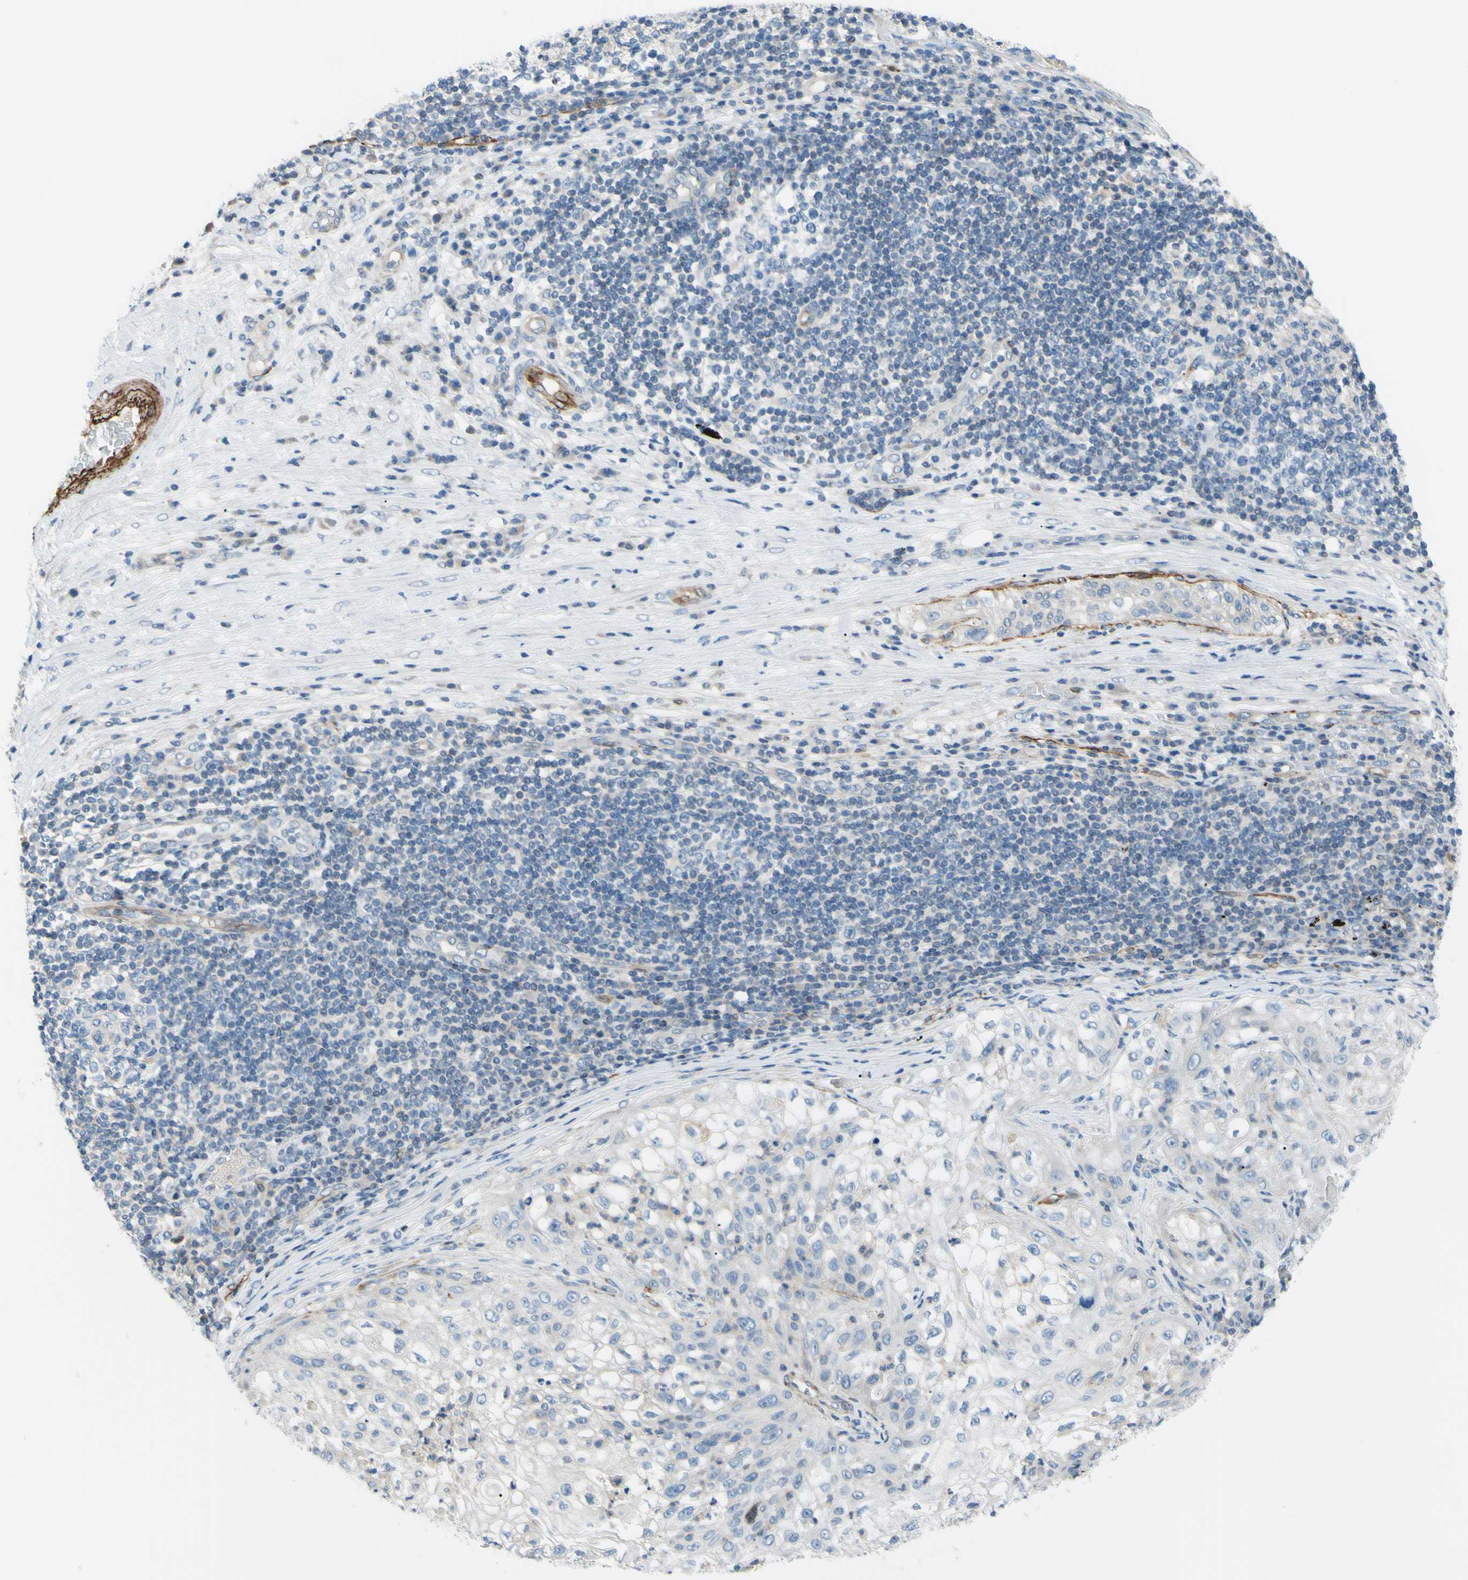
{"staining": {"intensity": "negative", "quantity": "none", "location": "none"}, "tissue": "lung cancer", "cell_type": "Tumor cells", "image_type": "cancer", "snomed": [{"axis": "morphology", "description": "Inflammation, NOS"}, {"axis": "morphology", "description": "Squamous cell carcinoma, NOS"}, {"axis": "topography", "description": "Lymph node"}, {"axis": "topography", "description": "Soft tissue"}, {"axis": "topography", "description": "Lung"}], "caption": "High magnification brightfield microscopy of squamous cell carcinoma (lung) stained with DAB (brown) and counterstained with hematoxylin (blue): tumor cells show no significant staining.", "gene": "PRRG2", "patient": {"sex": "male", "age": 66}}